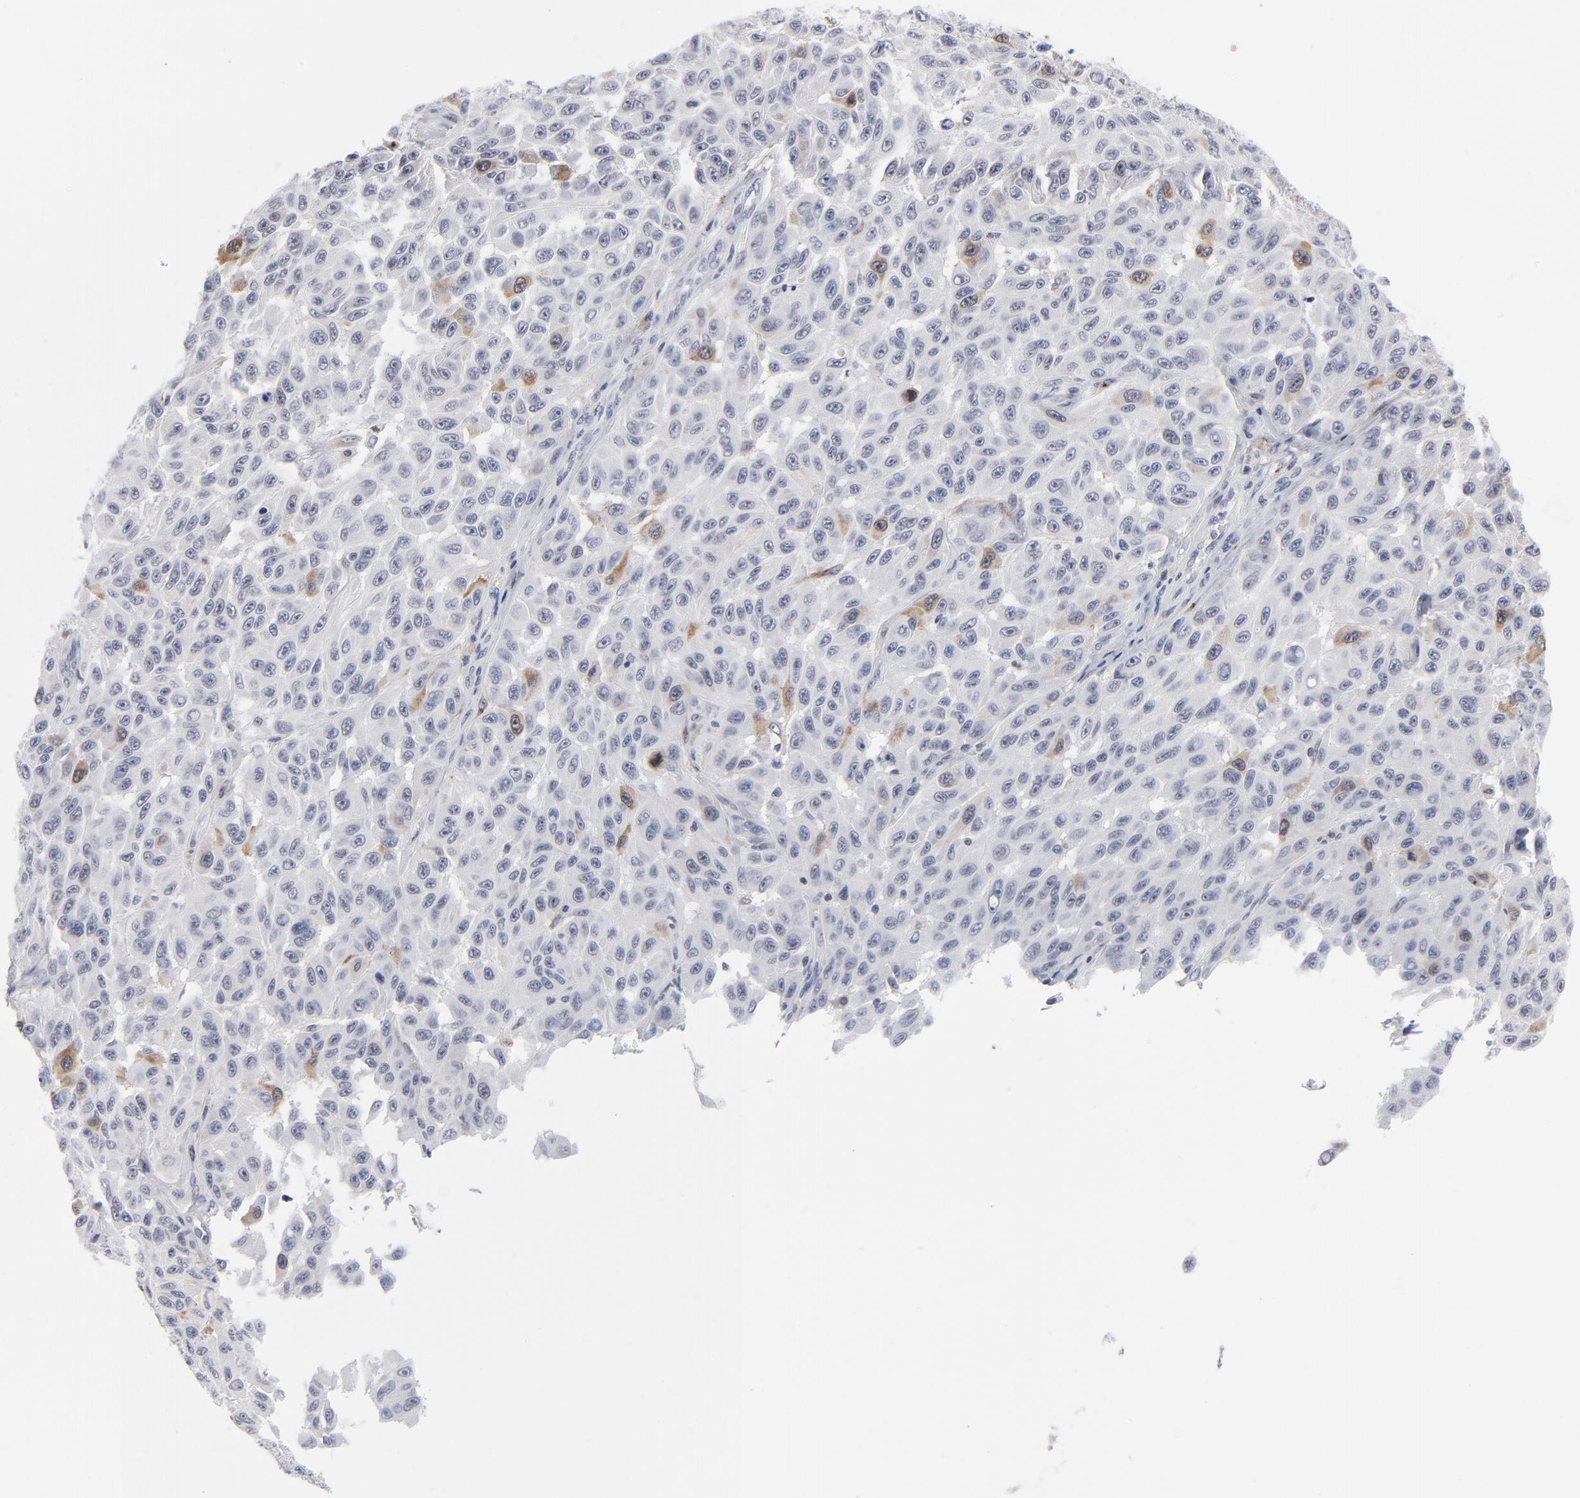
{"staining": {"intensity": "weak", "quantity": "<25%", "location": "cytoplasmic/membranous"}, "tissue": "melanoma", "cell_type": "Tumor cells", "image_type": "cancer", "snomed": [{"axis": "morphology", "description": "Malignant melanoma, NOS"}, {"axis": "topography", "description": "Skin"}], "caption": "Histopathology image shows no protein positivity in tumor cells of malignant melanoma tissue. Brightfield microscopy of IHC stained with DAB (3,3'-diaminobenzidine) (brown) and hematoxylin (blue), captured at high magnification.", "gene": "AURKA", "patient": {"sex": "male", "age": 30}}